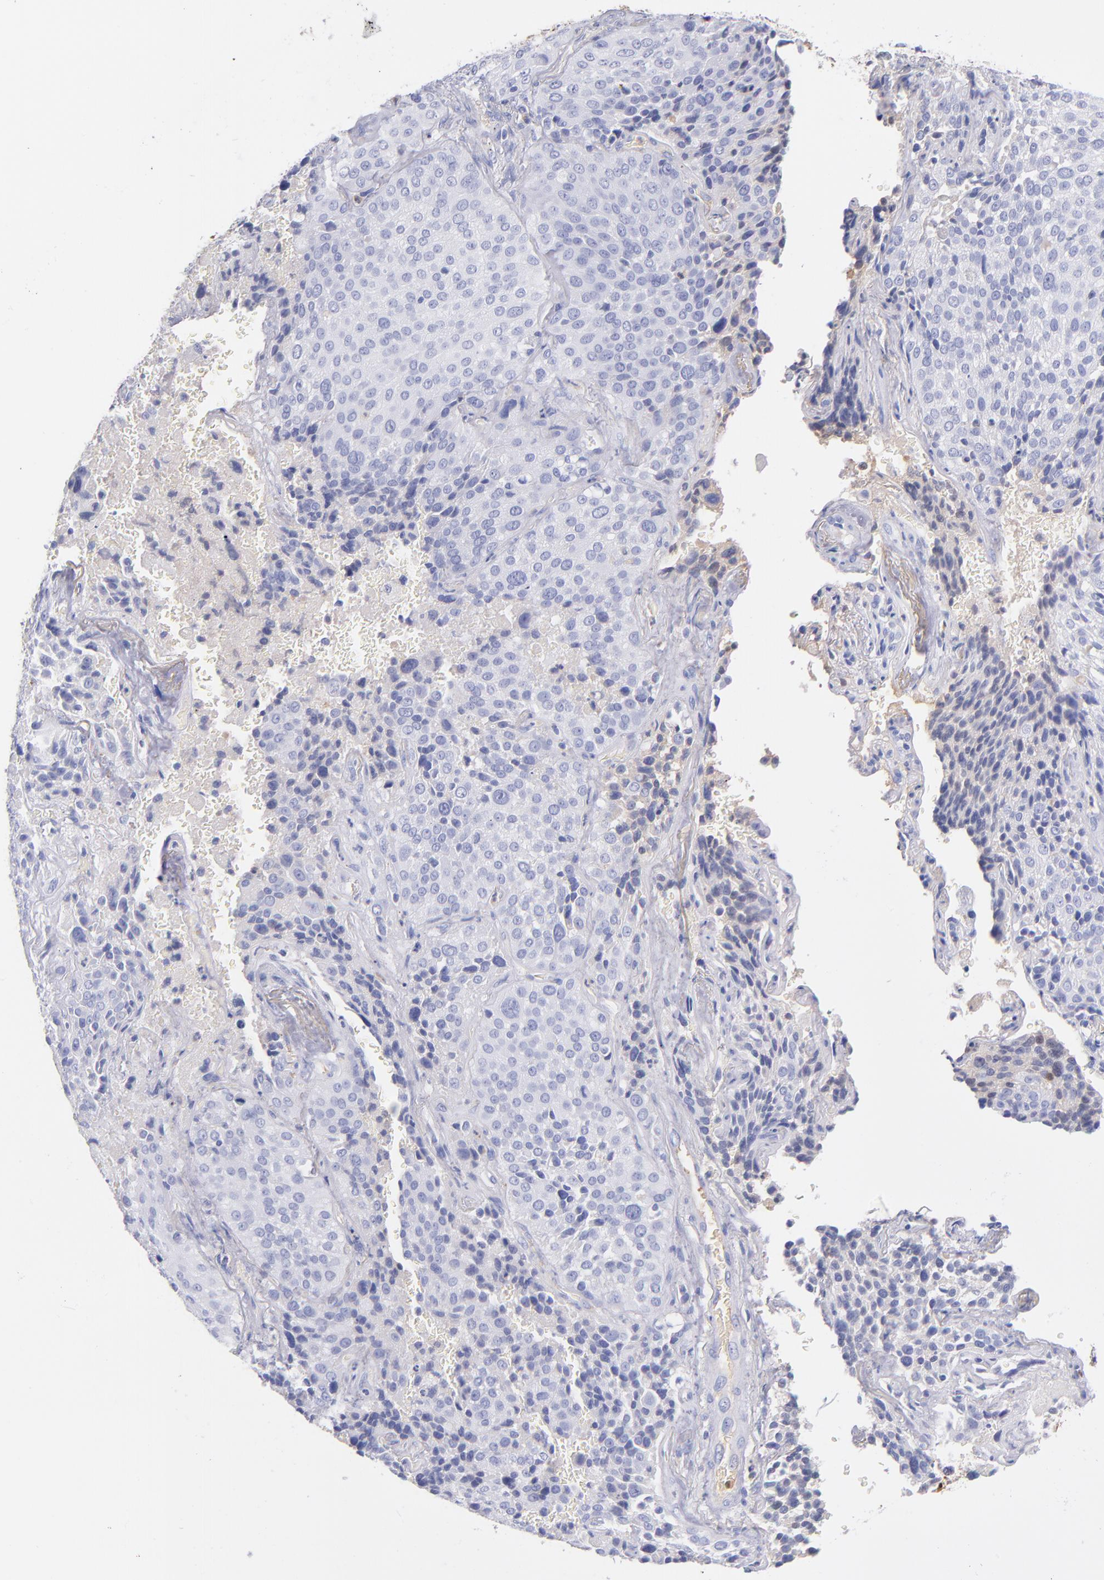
{"staining": {"intensity": "negative", "quantity": "none", "location": "none"}, "tissue": "lung cancer", "cell_type": "Tumor cells", "image_type": "cancer", "snomed": [{"axis": "morphology", "description": "Squamous cell carcinoma, NOS"}, {"axis": "topography", "description": "Lung"}], "caption": "This is an IHC photomicrograph of human lung squamous cell carcinoma. There is no staining in tumor cells.", "gene": "HP", "patient": {"sex": "male", "age": 54}}